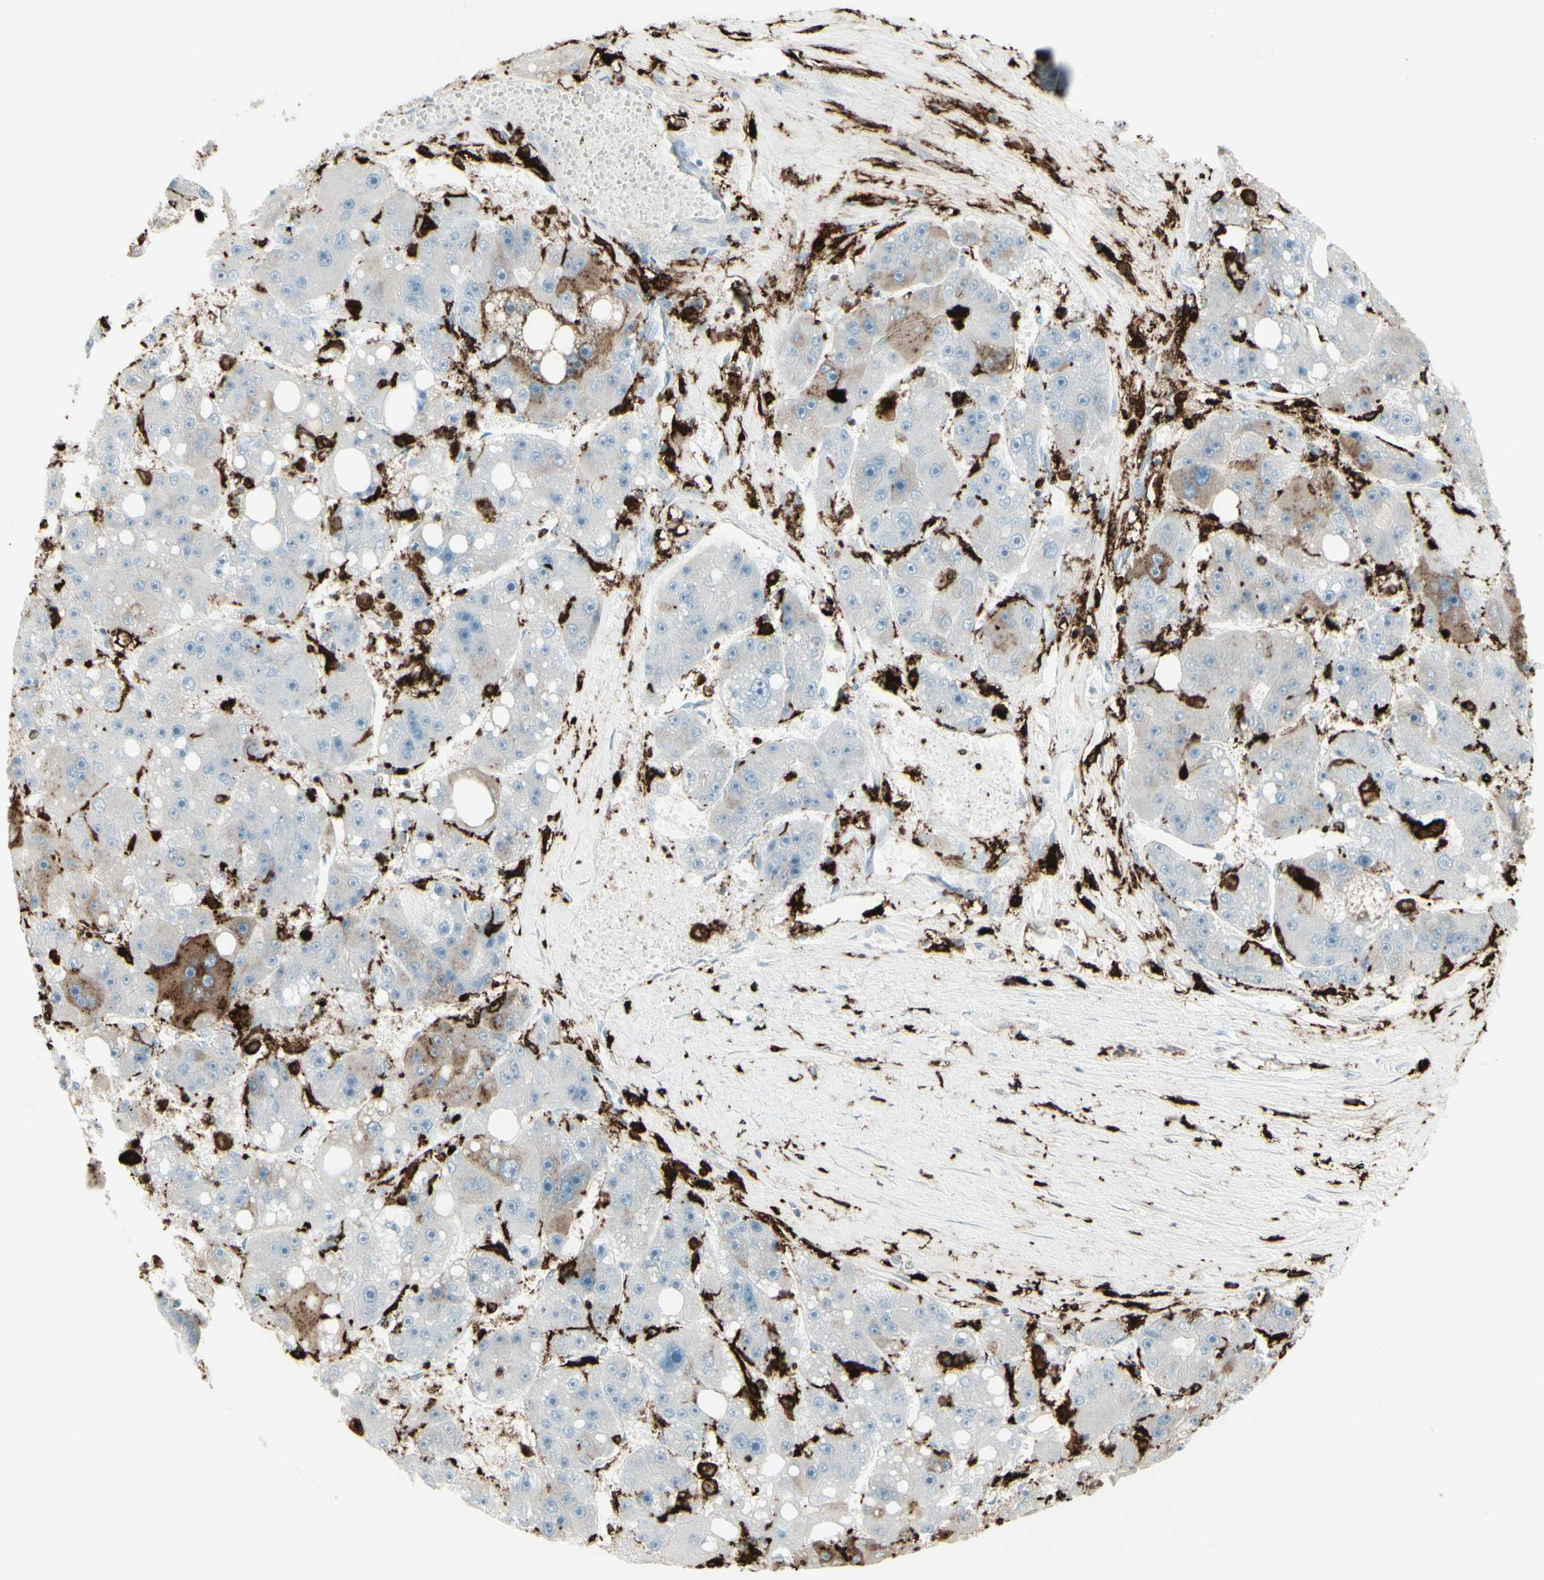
{"staining": {"intensity": "weak", "quantity": "<25%", "location": "cytoplasmic/membranous"}, "tissue": "liver cancer", "cell_type": "Tumor cells", "image_type": "cancer", "snomed": [{"axis": "morphology", "description": "Carcinoma, Hepatocellular, NOS"}, {"axis": "topography", "description": "Liver"}], "caption": "An immunohistochemistry (IHC) photomicrograph of liver cancer (hepatocellular carcinoma) is shown. There is no staining in tumor cells of liver cancer (hepatocellular carcinoma).", "gene": "HLA-DPB1", "patient": {"sex": "female", "age": 61}}